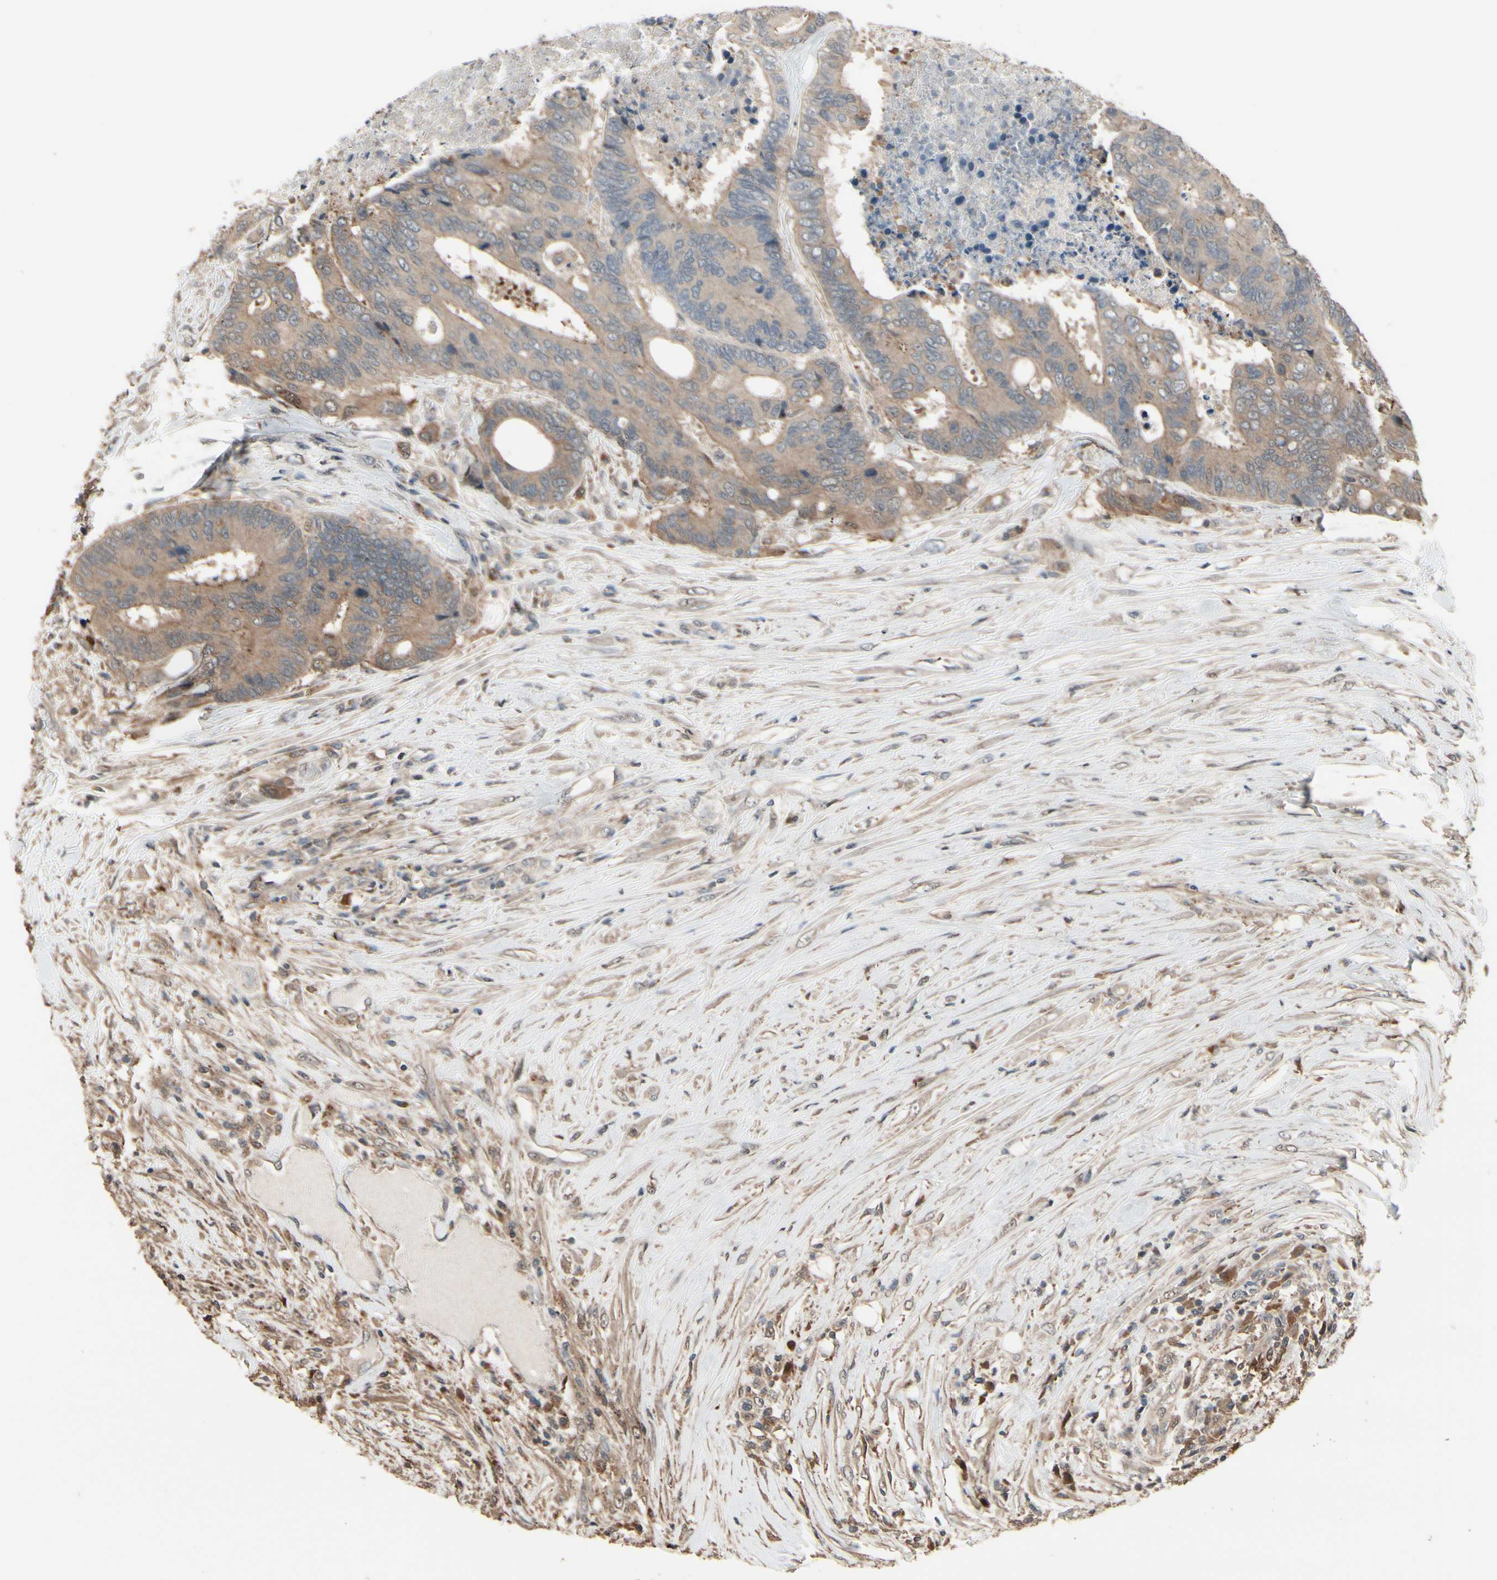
{"staining": {"intensity": "weak", "quantity": ">75%", "location": "cytoplasmic/membranous"}, "tissue": "colorectal cancer", "cell_type": "Tumor cells", "image_type": "cancer", "snomed": [{"axis": "morphology", "description": "Adenocarcinoma, NOS"}, {"axis": "topography", "description": "Rectum"}], "caption": "Human adenocarcinoma (colorectal) stained with a protein marker shows weak staining in tumor cells.", "gene": "CSF1R", "patient": {"sex": "male", "age": 55}}